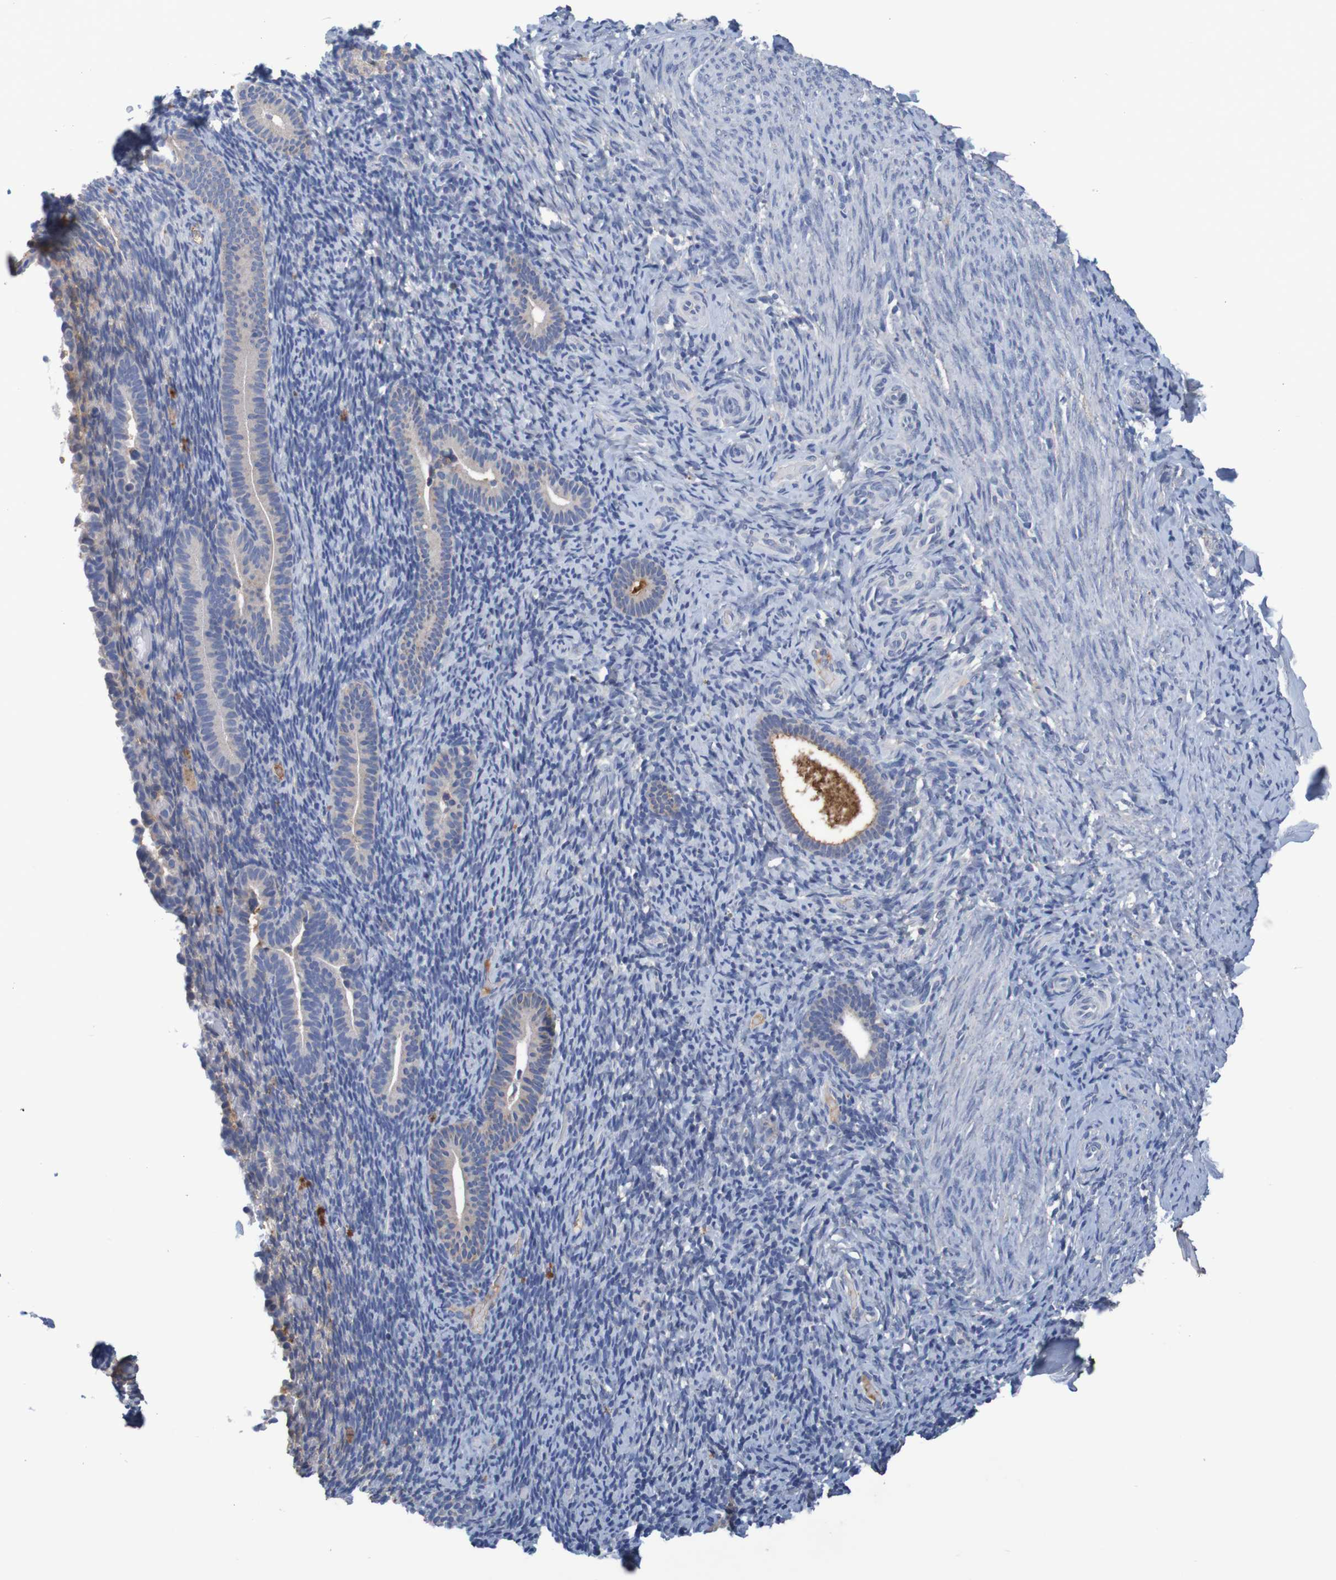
{"staining": {"intensity": "weak", "quantity": "<25%", "location": "cytoplasmic/membranous"}, "tissue": "endometrium", "cell_type": "Cells in endometrial stroma", "image_type": "normal", "snomed": [{"axis": "morphology", "description": "Normal tissue, NOS"}, {"axis": "topography", "description": "Endometrium"}], "caption": "Cells in endometrial stroma are negative for brown protein staining in unremarkable endometrium. The staining is performed using DAB brown chromogen with nuclei counter-stained in using hematoxylin.", "gene": "LTA", "patient": {"sex": "female", "age": 51}}